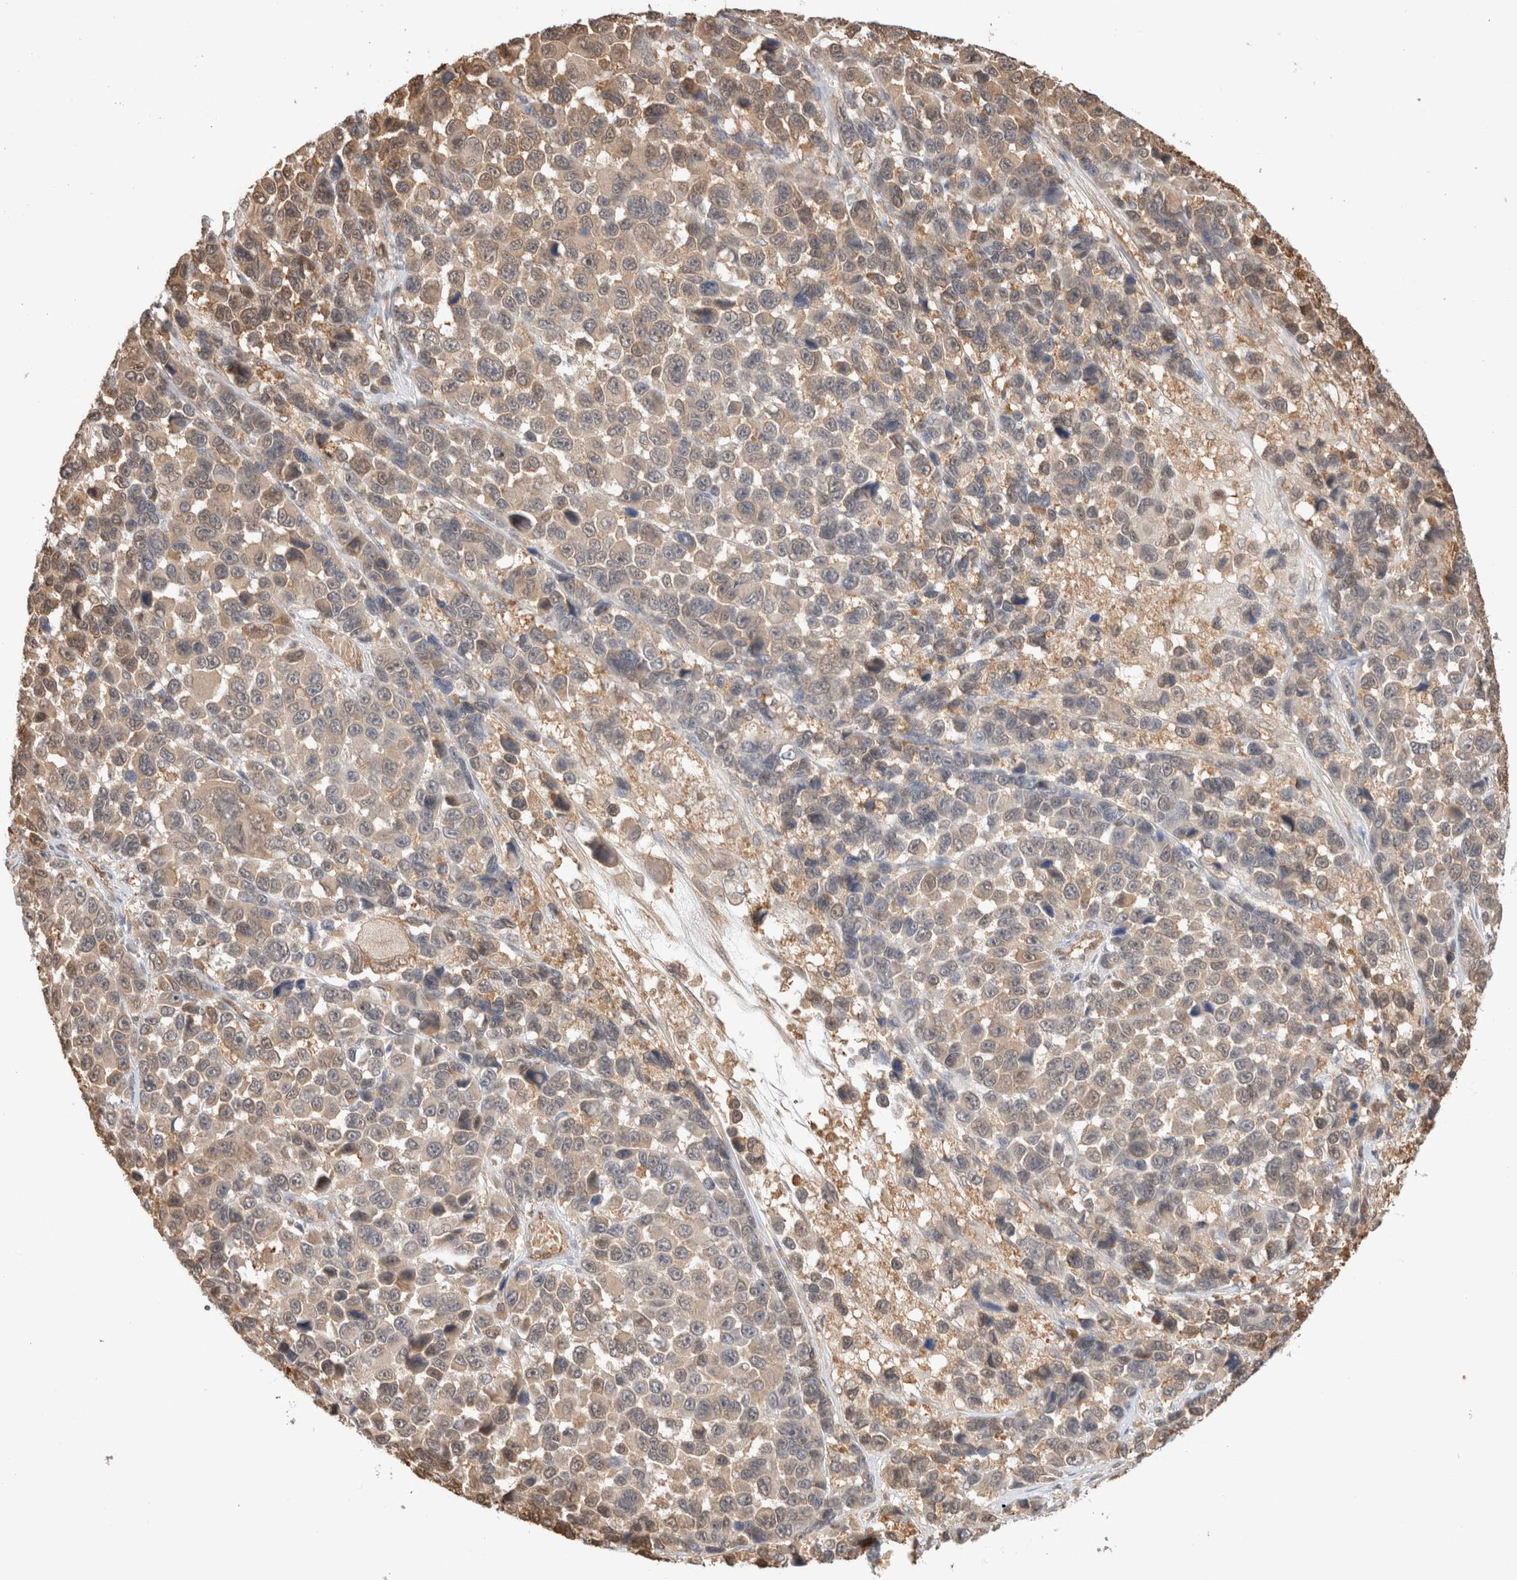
{"staining": {"intensity": "weak", "quantity": "<25%", "location": "nuclear"}, "tissue": "melanoma", "cell_type": "Tumor cells", "image_type": "cancer", "snomed": [{"axis": "morphology", "description": "Malignant melanoma, NOS"}, {"axis": "topography", "description": "Skin"}], "caption": "Tumor cells are negative for brown protein staining in malignant melanoma.", "gene": "CA13", "patient": {"sex": "male", "age": 53}}